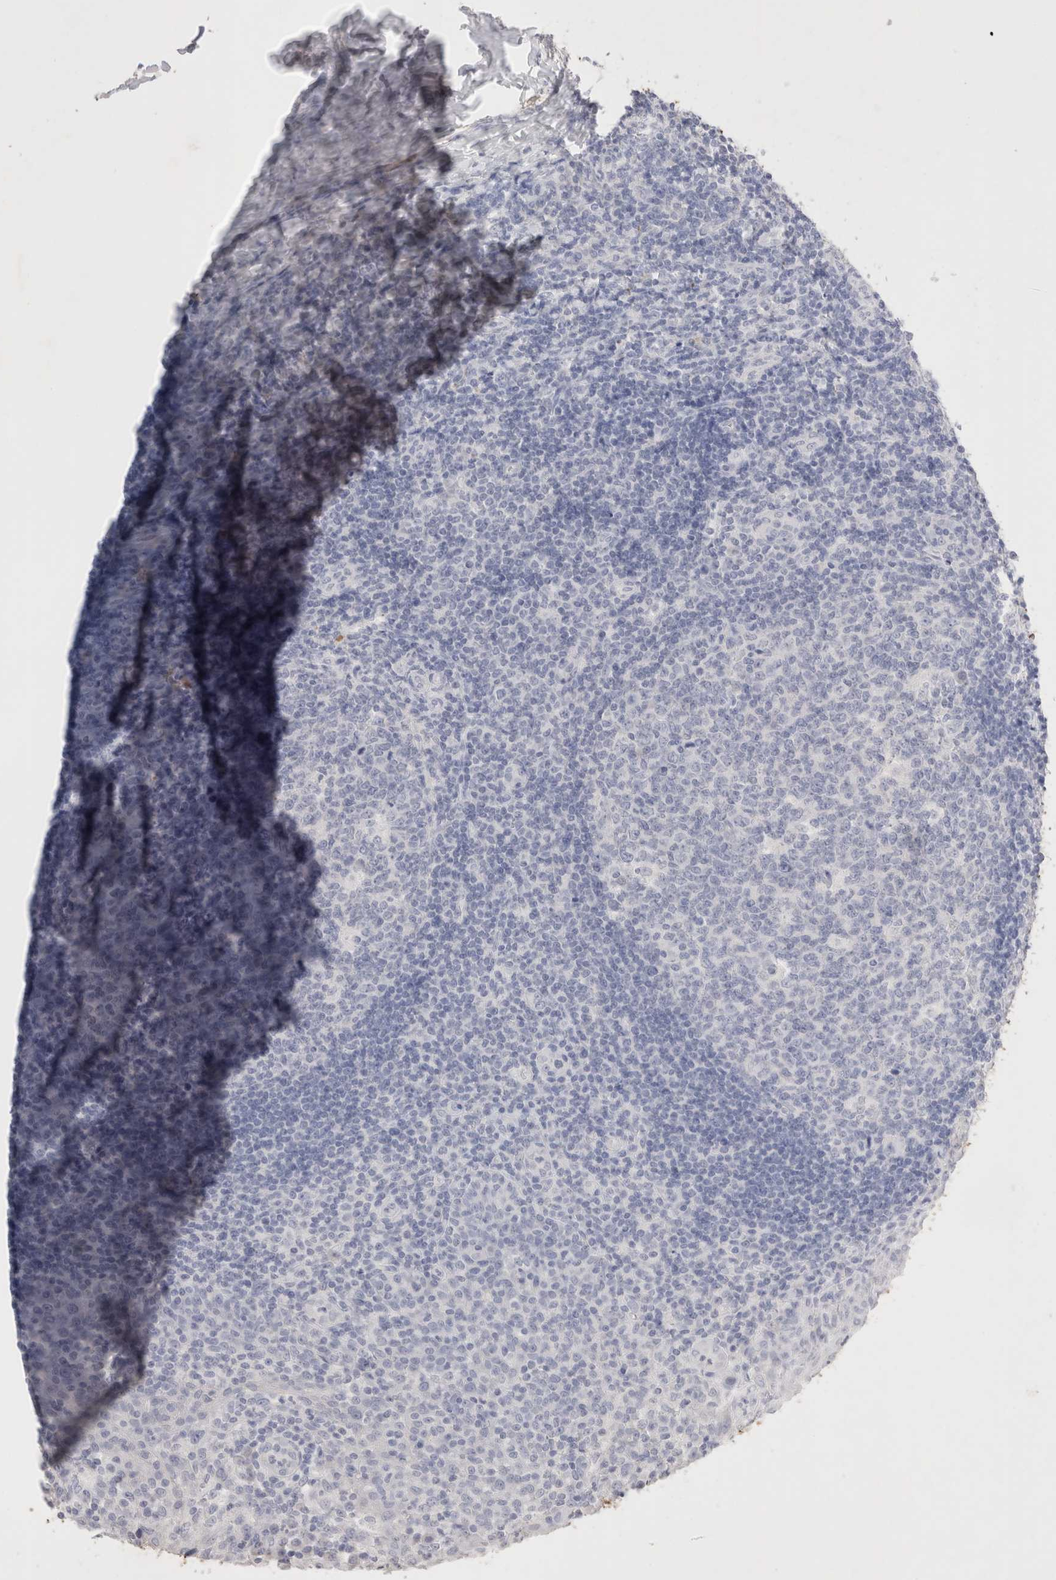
{"staining": {"intensity": "negative", "quantity": "none", "location": "none"}, "tissue": "tonsil", "cell_type": "Germinal center cells", "image_type": "normal", "snomed": [{"axis": "morphology", "description": "Normal tissue, NOS"}, {"axis": "topography", "description": "Tonsil"}], "caption": "Germinal center cells show no significant protein staining in benign tonsil.", "gene": "EPCAM", "patient": {"sex": "female", "age": 19}}